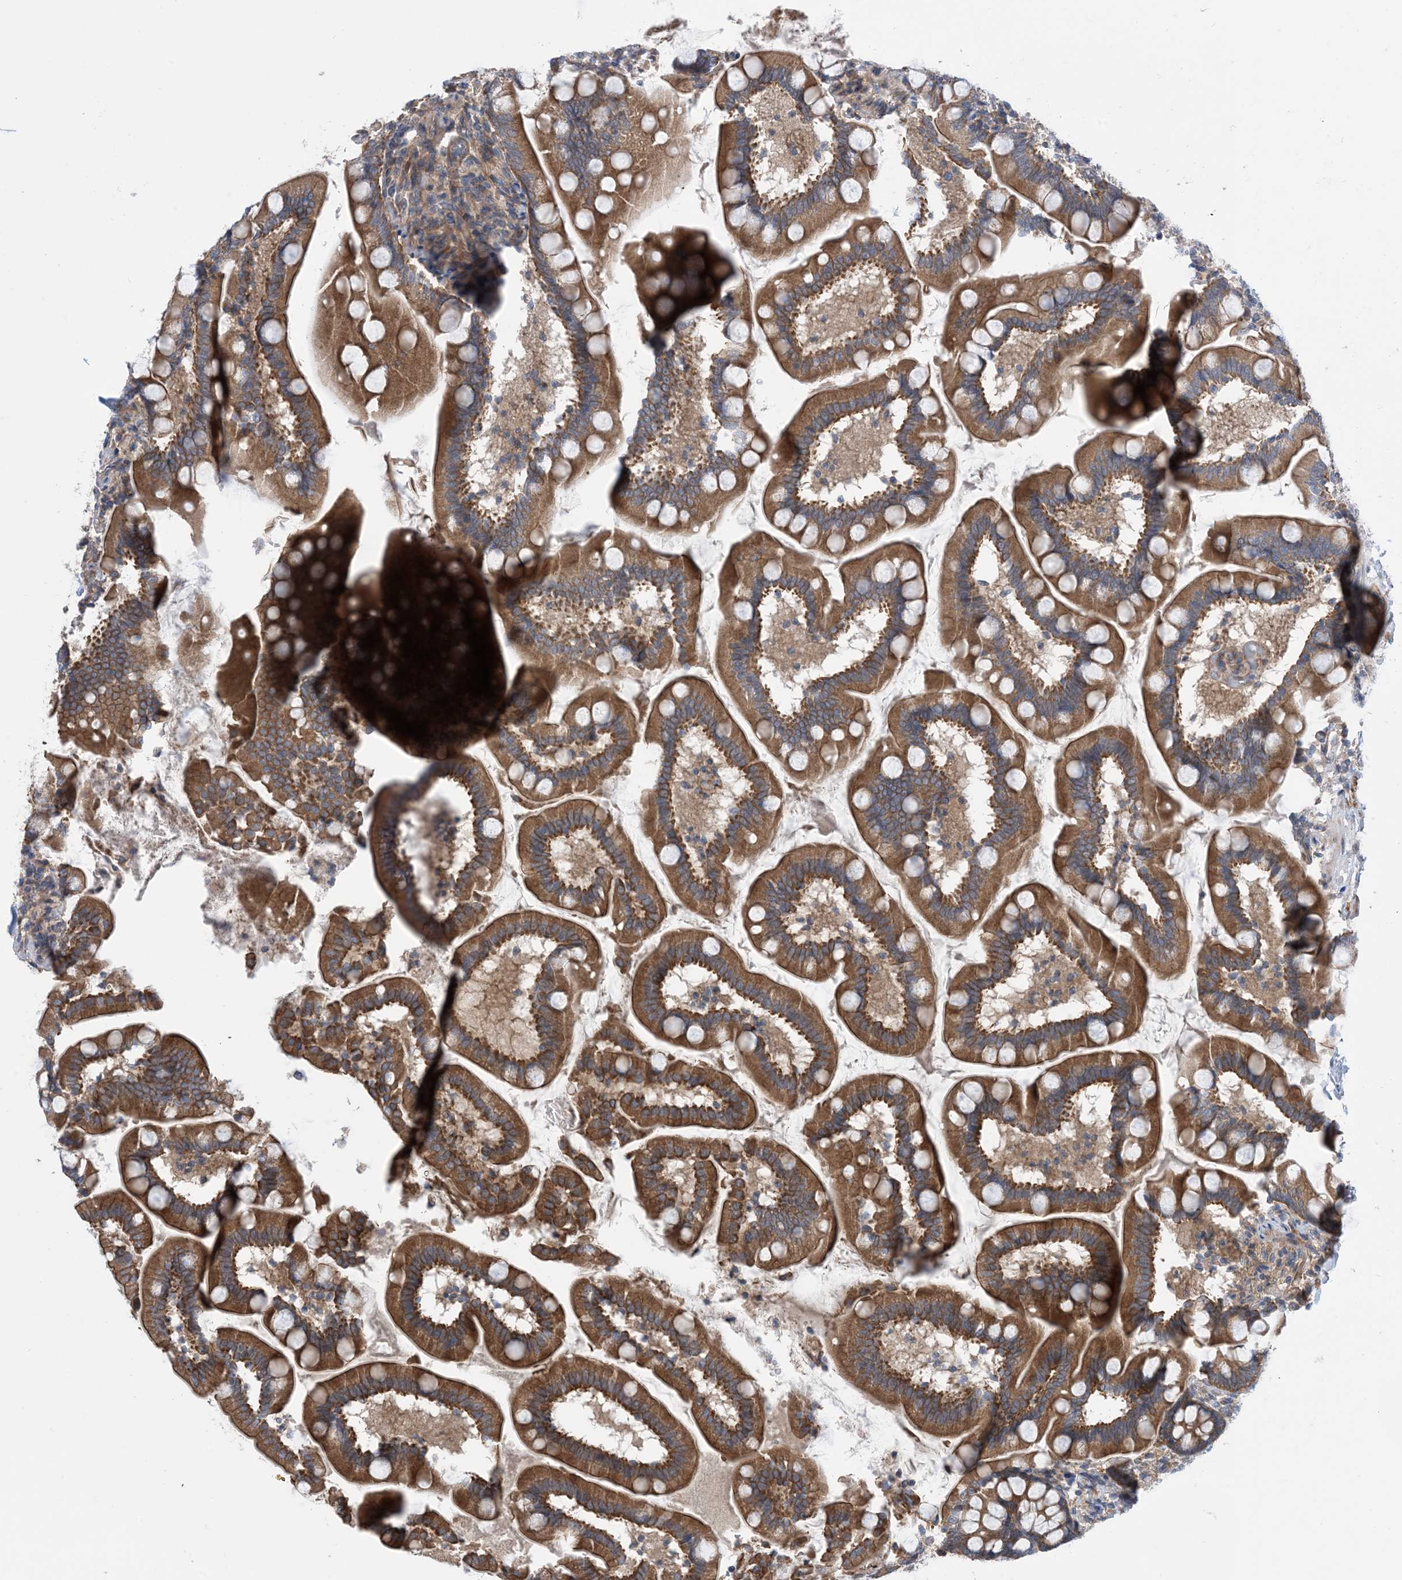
{"staining": {"intensity": "strong", "quantity": ">75%", "location": "cytoplasmic/membranous"}, "tissue": "small intestine", "cell_type": "Glandular cells", "image_type": "normal", "snomed": [{"axis": "morphology", "description": "Normal tissue, NOS"}, {"axis": "topography", "description": "Small intestine"}], "caption": "DAB immunohistochemical staining of benign small intestine displays strong cytoplasmic/membranous protein staining in approximately >75% of glandular cells.", "gene": "EHBP1", "patient": {"sex": "female", "age": 64}}